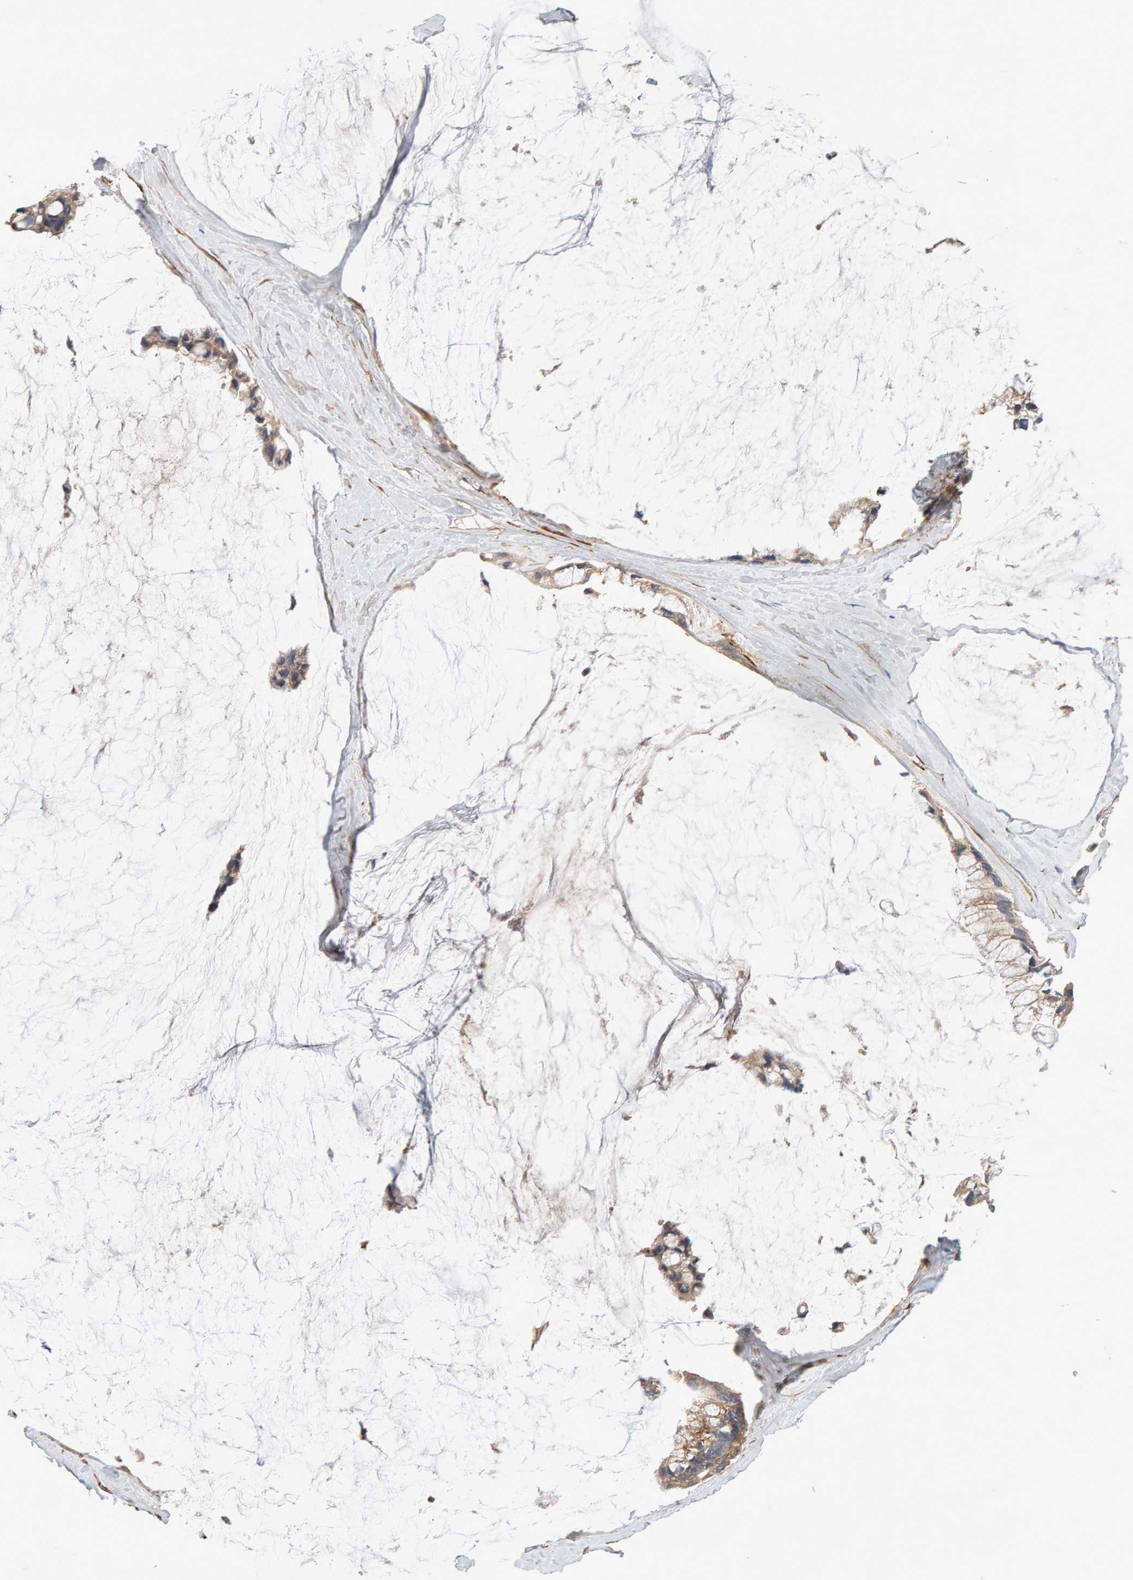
{"staining": {"intensity": "moderate", "quantity": ">75%", "location": "cytoplasmic/membranous"}, "tissue": "ovarian cancer", "cell_type": "Tumor cells", "image_type": "cancer", "snomed": [{"axis": "morphology", "description": "Cystadenocarcinoma, mucinous, NOS"}, {"axis": "topography", "description": "Ovary"}], "caption": "Ovarian mucinous cystadenocarcinoma stained with DAB immunohistochemistry (IHC) shows medium levels of moderate cytoplasmic/membranous expression in about >75% of tumor cells. The staining was performed using DAB (3,3'-diaminobenzidine), with brown indicating positive protein expression. Nuclei are stained blue with hematoxylin.", "gene": "RNF19A", "patient": {"sex": "female", "age": 39}}